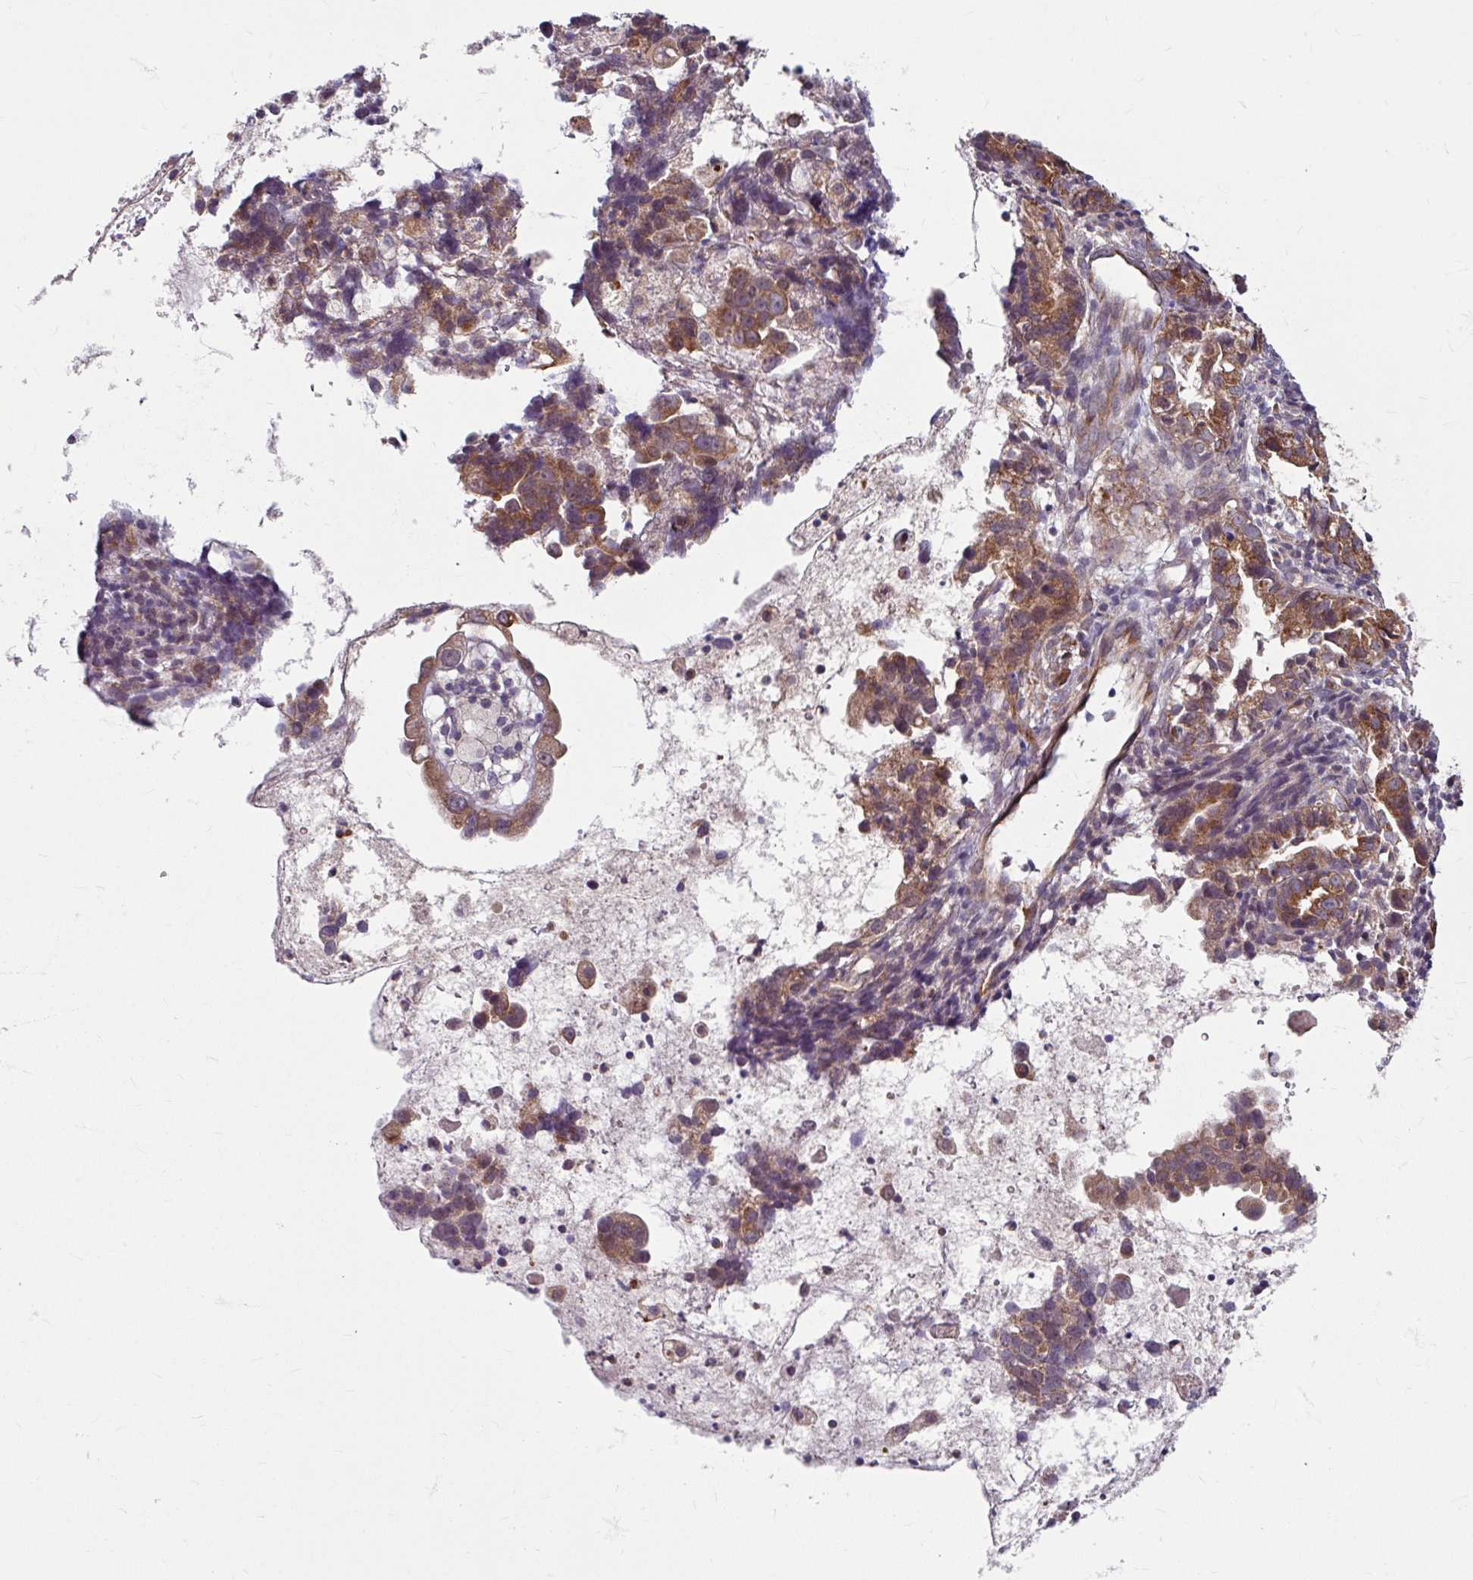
{"staining": {"intensity": "moderate", "quantity": ">75%", "location": "cytoplasmic/membranous,nuclear"}, "tissue": "endometrial cancer", "cell_type": "Tumor cells", "image_type": "cancer", "snomed": [{"axis": "morphology", "description": "Adenocarcinoma, NOS"}, {"axis": "topography", "description": "Endometrium"}], "caption": "Immunohistochemical staining of adenocarcinoma (endometrial) exhibits medium levels of moderate cytoplasmic/membranous and nuclear protein positivity in approximately >75% of tumor cells. Nuclei are stained in blue.", "gene": "DAAM2", "patient": {"sex": "female", "age": 57}}